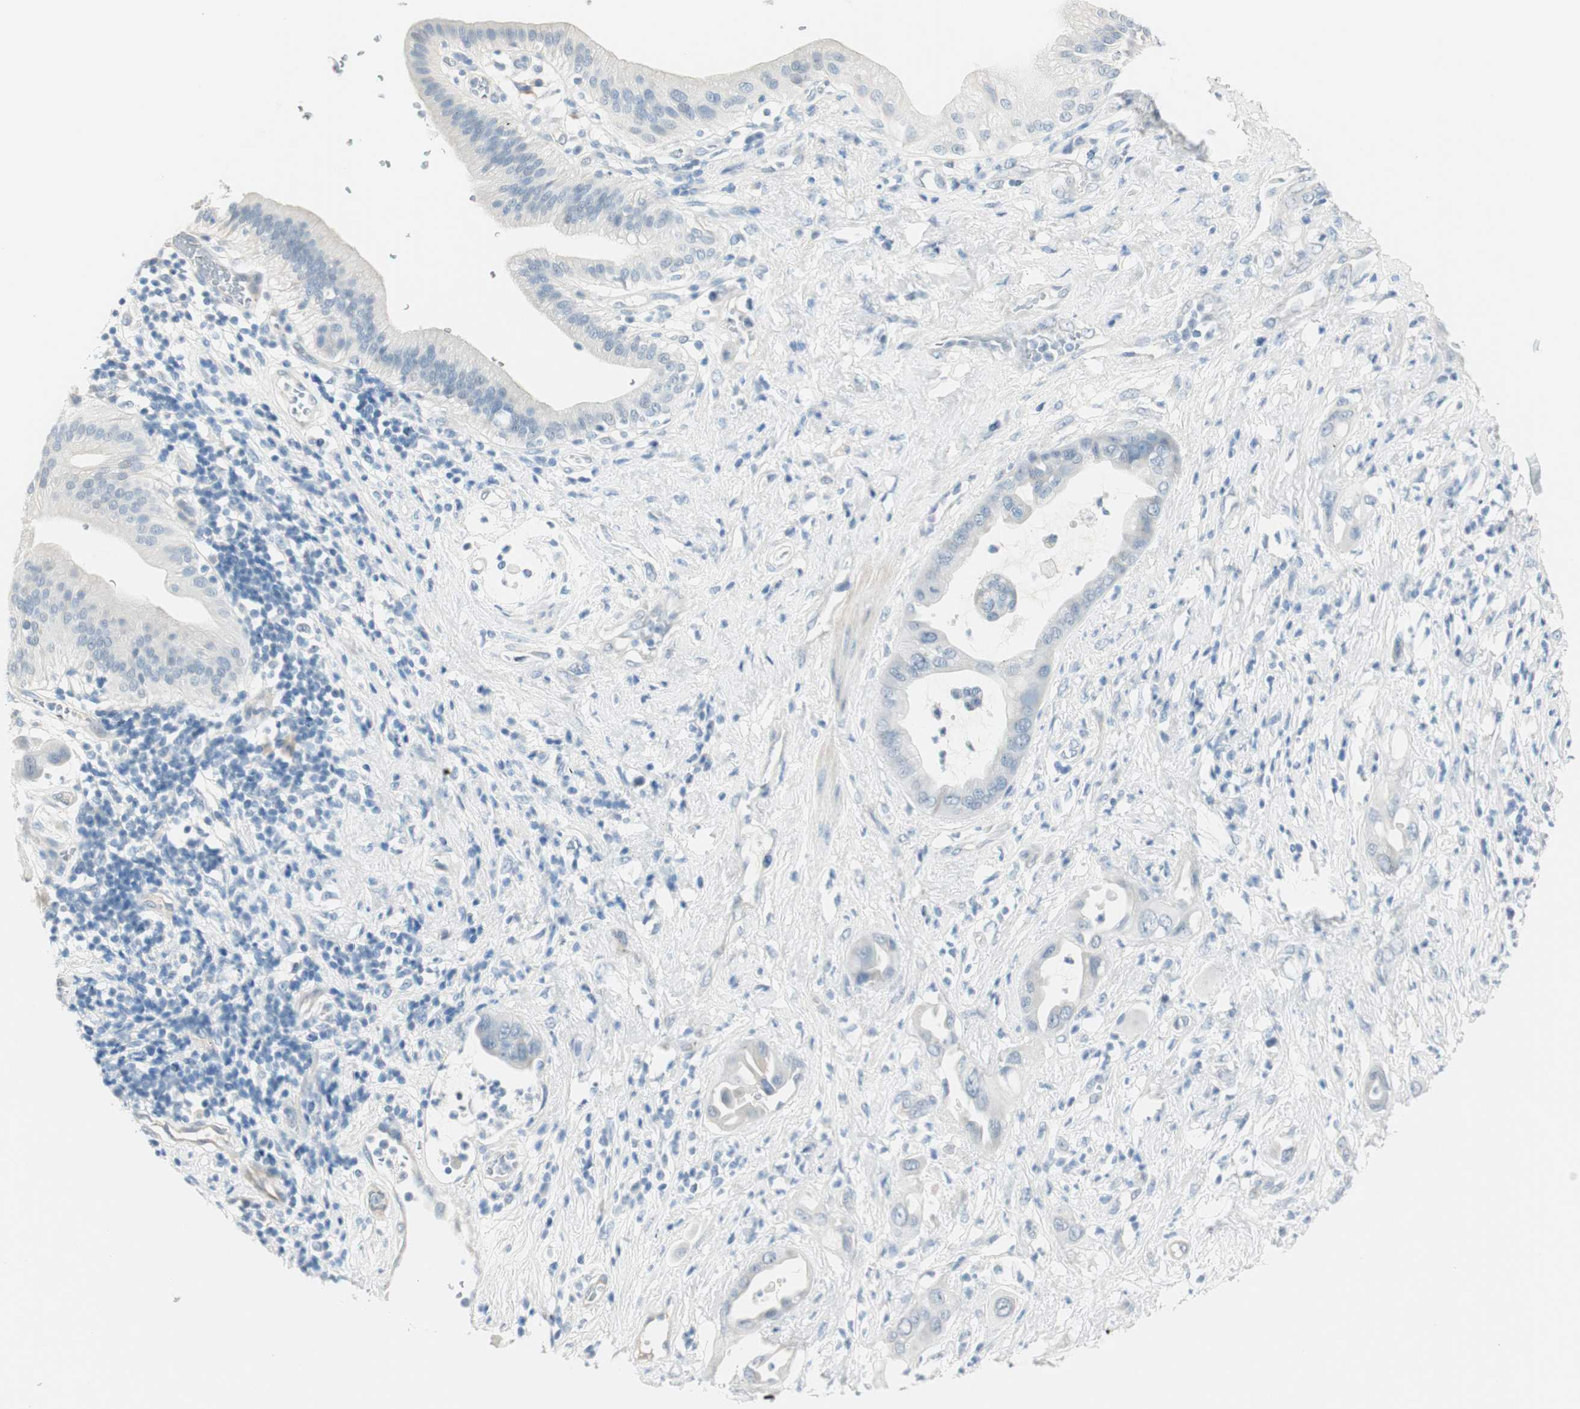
{"staining": {"intensity": "negative", "quantity": "none", "location": "none"}, "tissue": "pancreatic cancer", "cell_type": "Tumor cells", "image_type": "cancer", "snomed": [{"axis": "morphology", "description": "Adenocarcinoma, NOS"}, {"axis": "morphology", "description": "Adenocarcinoma, metastatic, NOS"}, {"axis": "topography", "description": "Lymph node"}, {"axis": "topography", "description": "Pancreas"}, {"axis": "topography", "description": "Duodenum"}], "caption": "There is no significant staining in tumor cells of metastatic adenocarcinoma (pancreatic). (DAB (3,3'-diaminobenzidine) IHC visualized using brightfield microscopy, high magnification).", "gene": "MLLT10", "patient": {"sex": "female", "age": 64}}